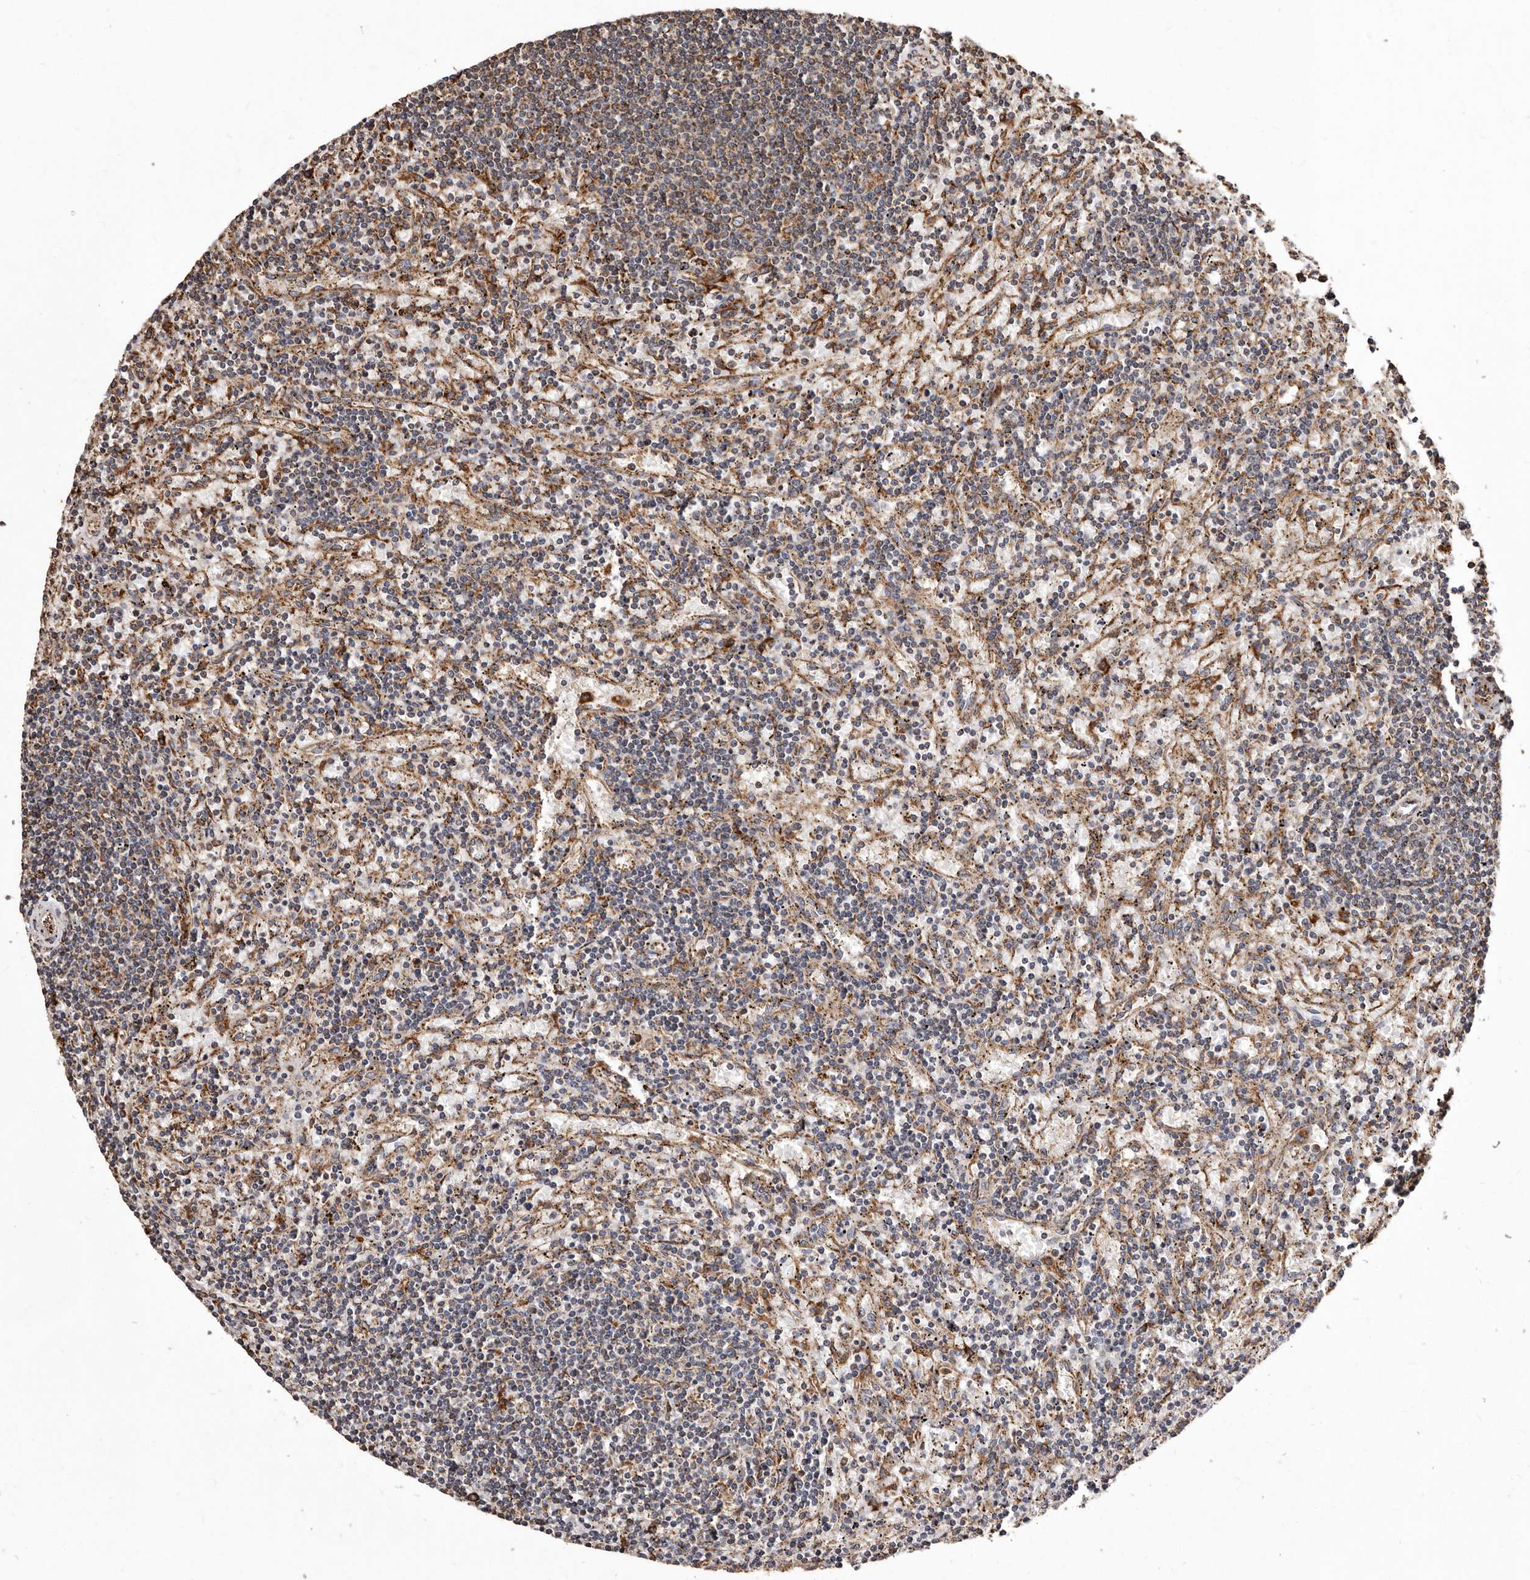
{"staining": {"intensity": "weak", "quantity": "<25%", "location": "cytoplasmic/membranous"}, "tissue": "lymphoma", "cell_type": "Tumor cells", "image_type": "cancer", "snomed": [{"axis": "morphology", "description": "Malignant lymphoma, non-Hodgkin's type, Low grade"}, {"axis": "topography", "description": "Spleen"}], "caption": "Immunohistochemistry of human malignant lymphoma, non-Hodgkin's type (low-grade) demonstrates no staining in tumor cells.", "gene": "STEAP2", "patient": {"sex": "male", "age": 76}}